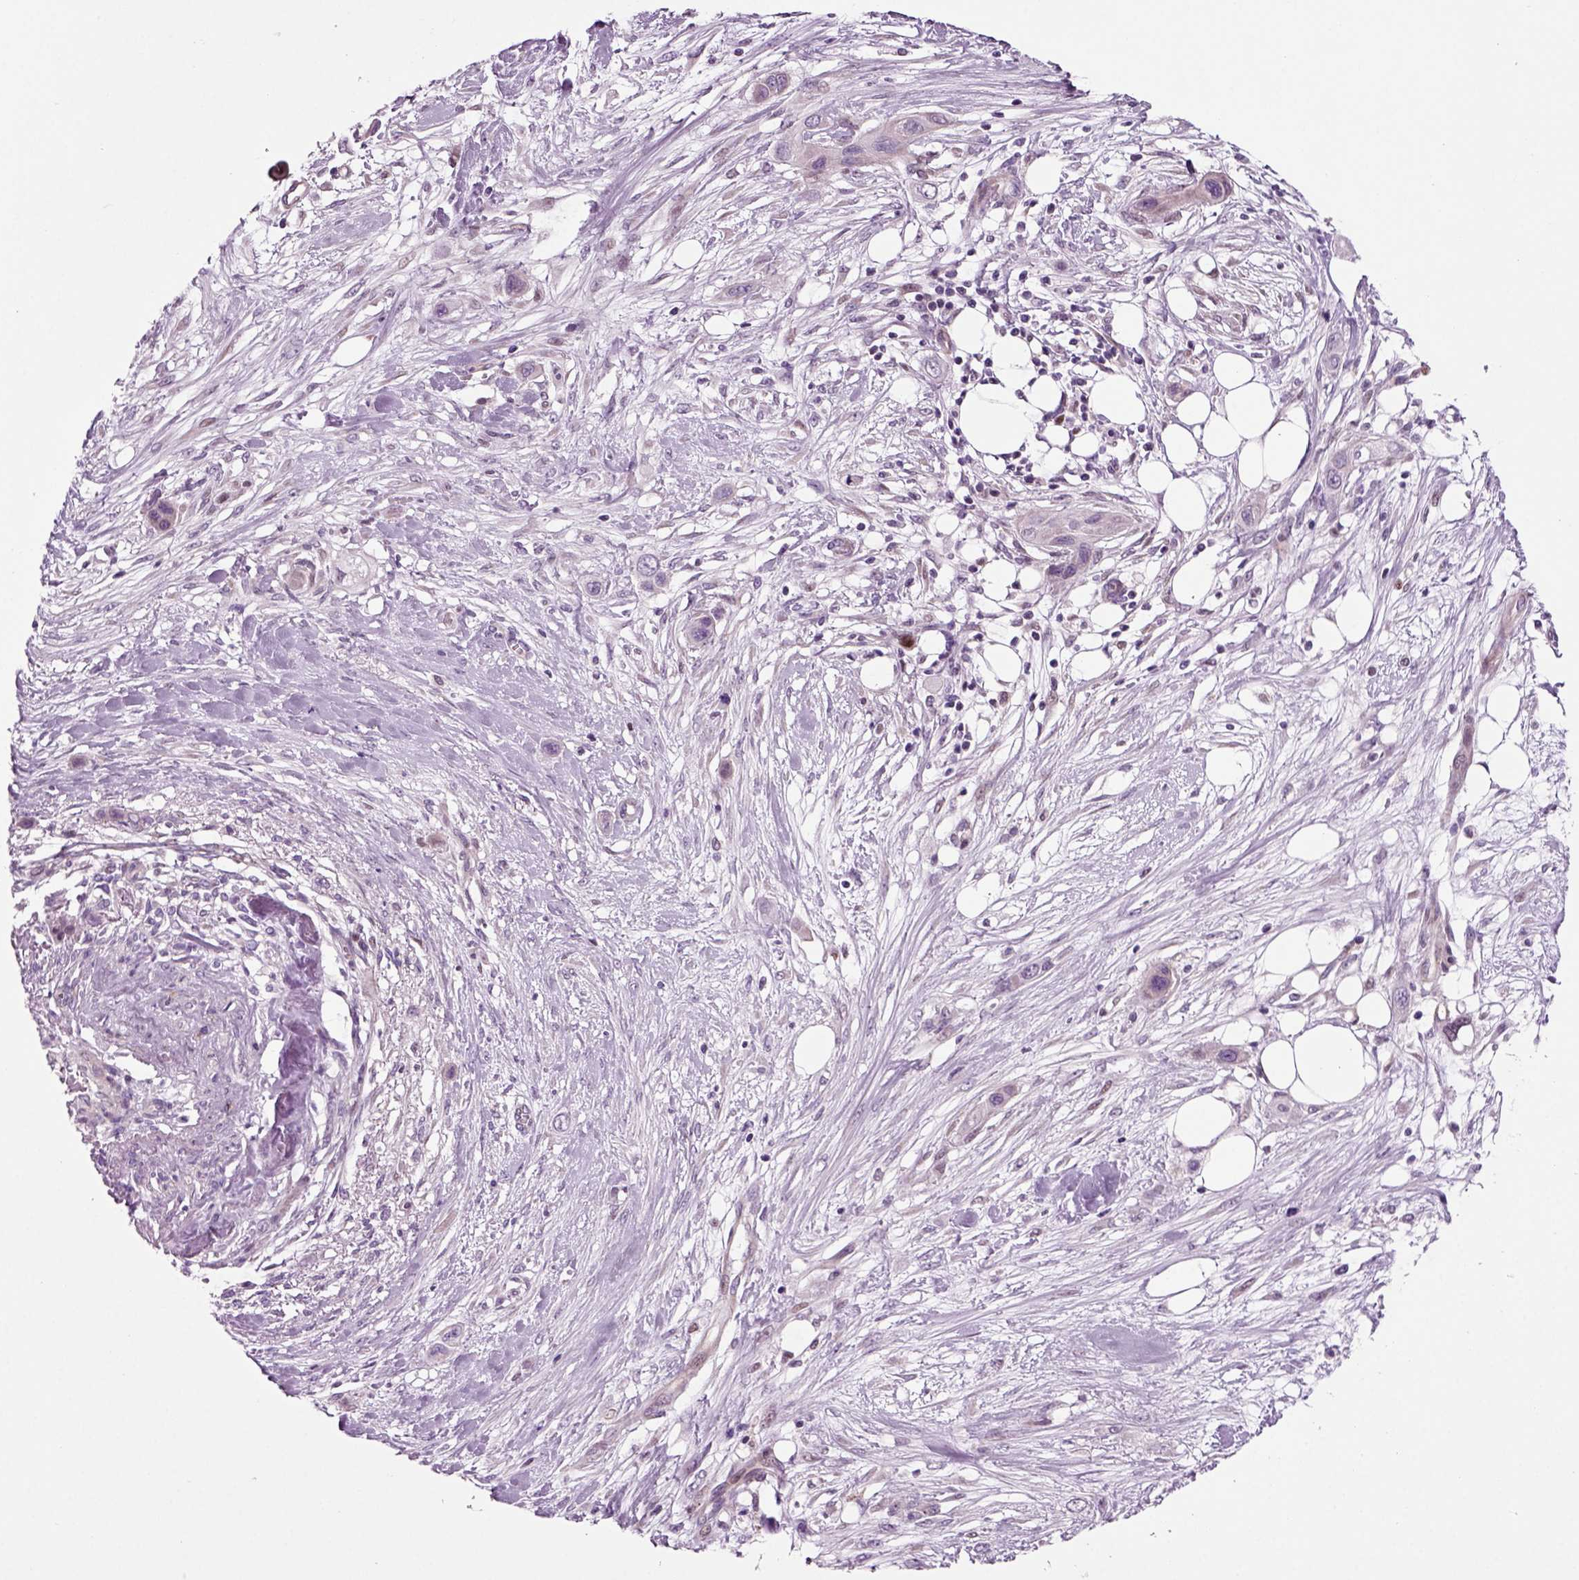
{"staining": {"intensity": "negative", "quantity": "none", "location": "none"}, "tissue": "skin cancer", "cell_type": "Tumor cells", "image_type": "cancer", "snomed": [{"axis": "morphology", "description": "Squamous cell carcinoma, NOS"}, {"axis": "topography", "description": "Skin"}], "caption": "Tumor cells are negative for brown protein staining in skin cancer. Nuclei are stained in blue.", "gene": "ARID3A", "patient": {"sex": "male", "age": 79}}